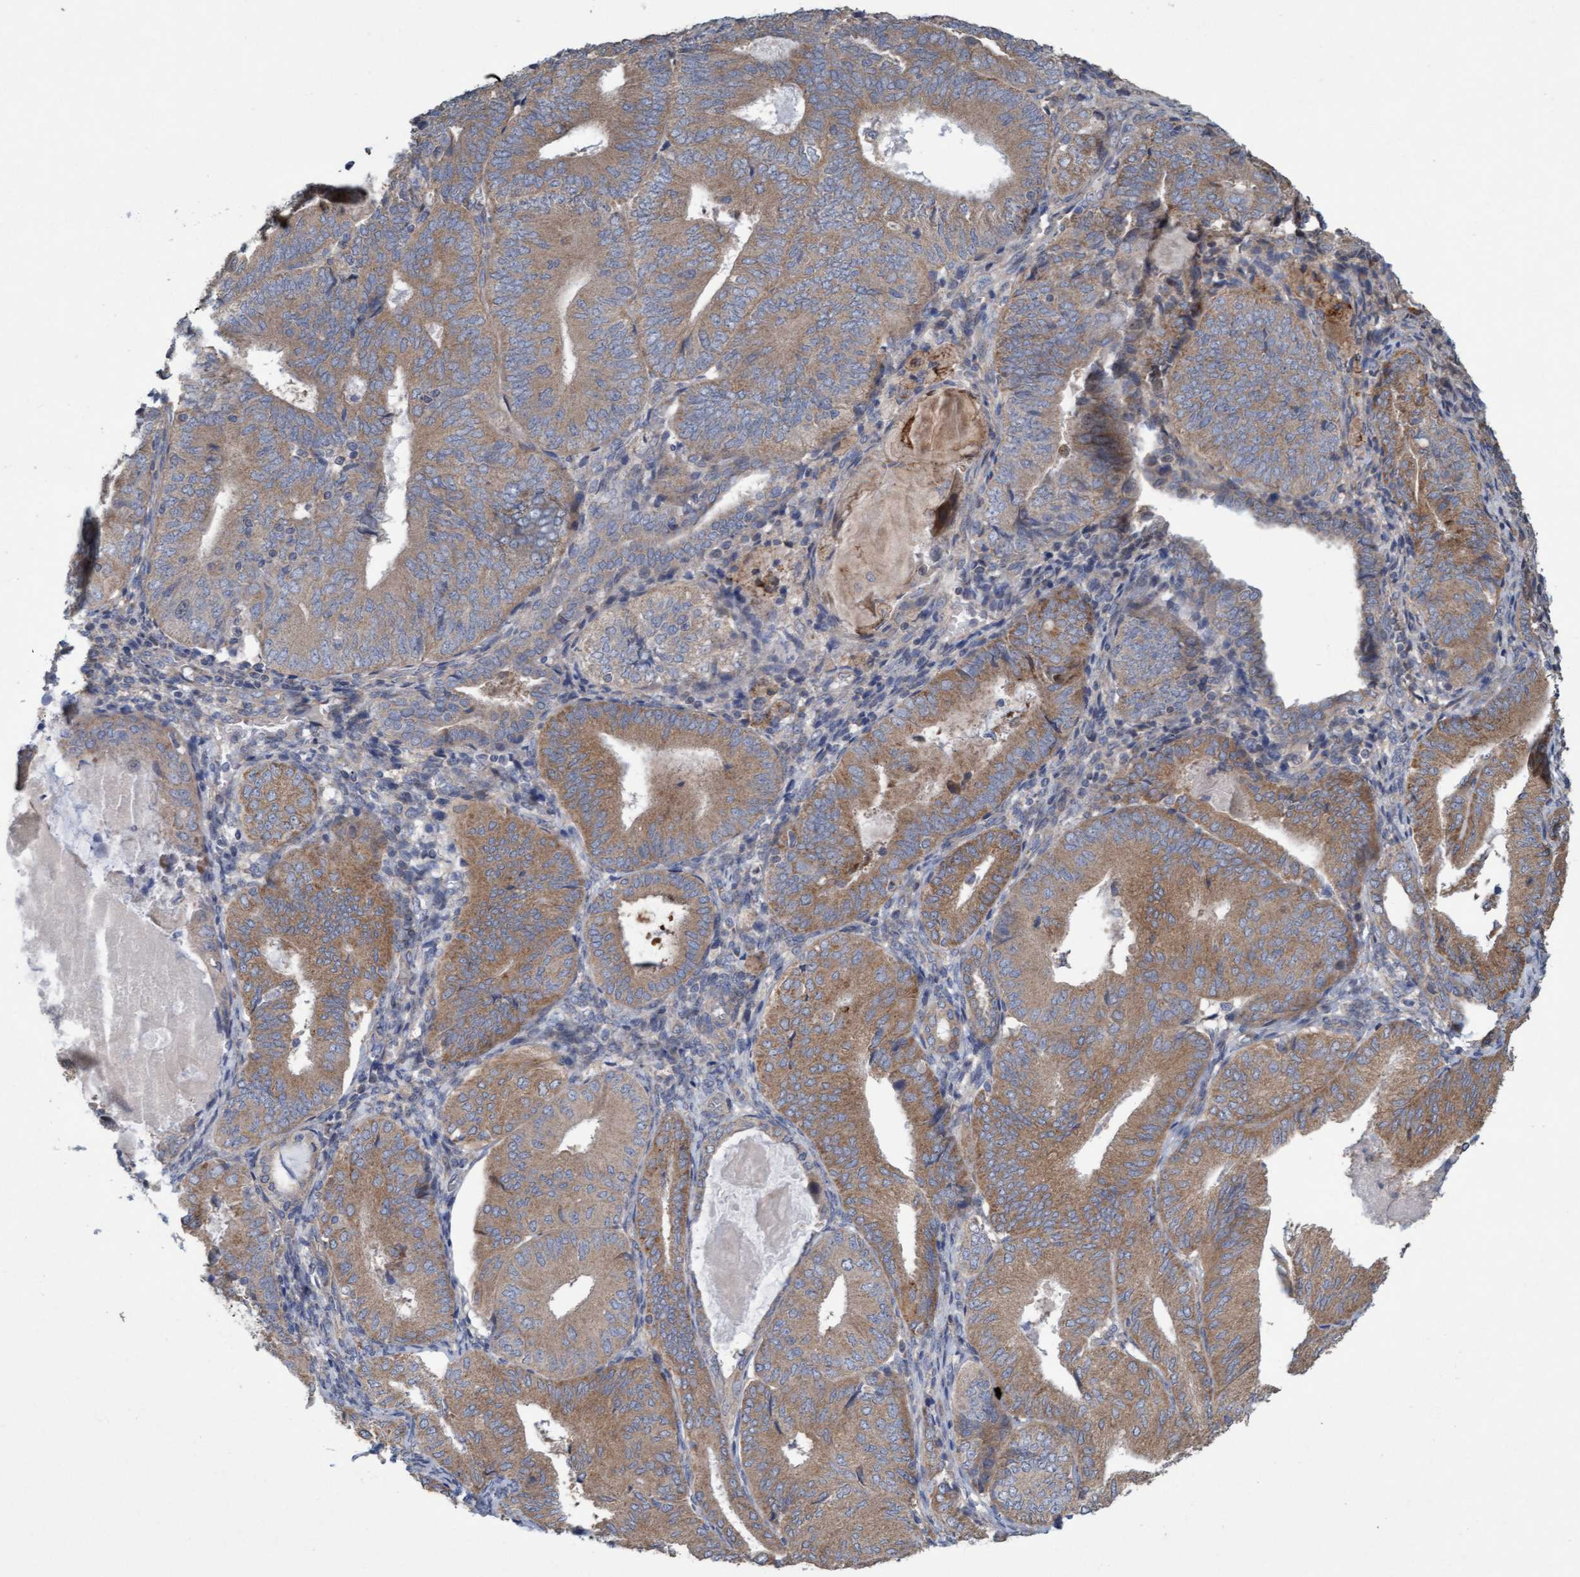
{"staining": {"intensity": "moderate", "quantity": ">75%", "location": "cytoplasmic/membranous"}, "tissue": "endometrial cancer", "cell_type": "Tumor cells", "image_type": "cancer", "snomed": [{"axis": "morphology", "description": "Adenocarcinoma, NOS"}, {"axis": "topography", "description": "Endometrium"}], "caption": "Immunohistochemical staining of human endometrial cancer exhibits moderate cytoplasmic/membranous protein expression in about >75% of tumor cells.", "gene": "DDHD2", "patient": {"sex": "female", "age": 81}}